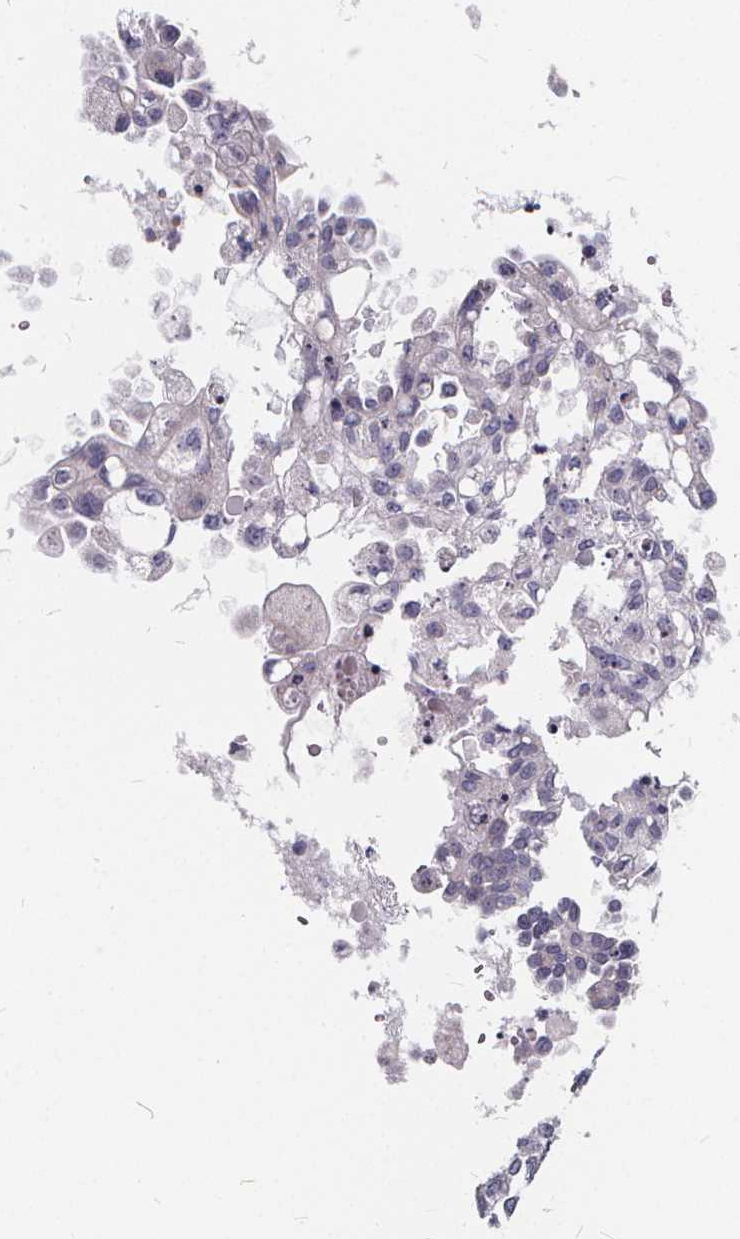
{"staining": {"intensity": "negative", "quantity": "none", "location": "none"}, "tissue": "ovarian cancer", "cell_type": "Tumor cells", "image_type": "cancer", "snomed": [{"axis": "morphology", "description": "Cystadenocarcinoma, serous, NOS"}, {"axis": "topography", "description": "Ovary"}], "caption": "Tumor cells show no significant protein expression in ovarian cancer (serous cystadenocarcinoma).", "gene": "SPEF2", "patient": {"sex": "female", "age": 53}}